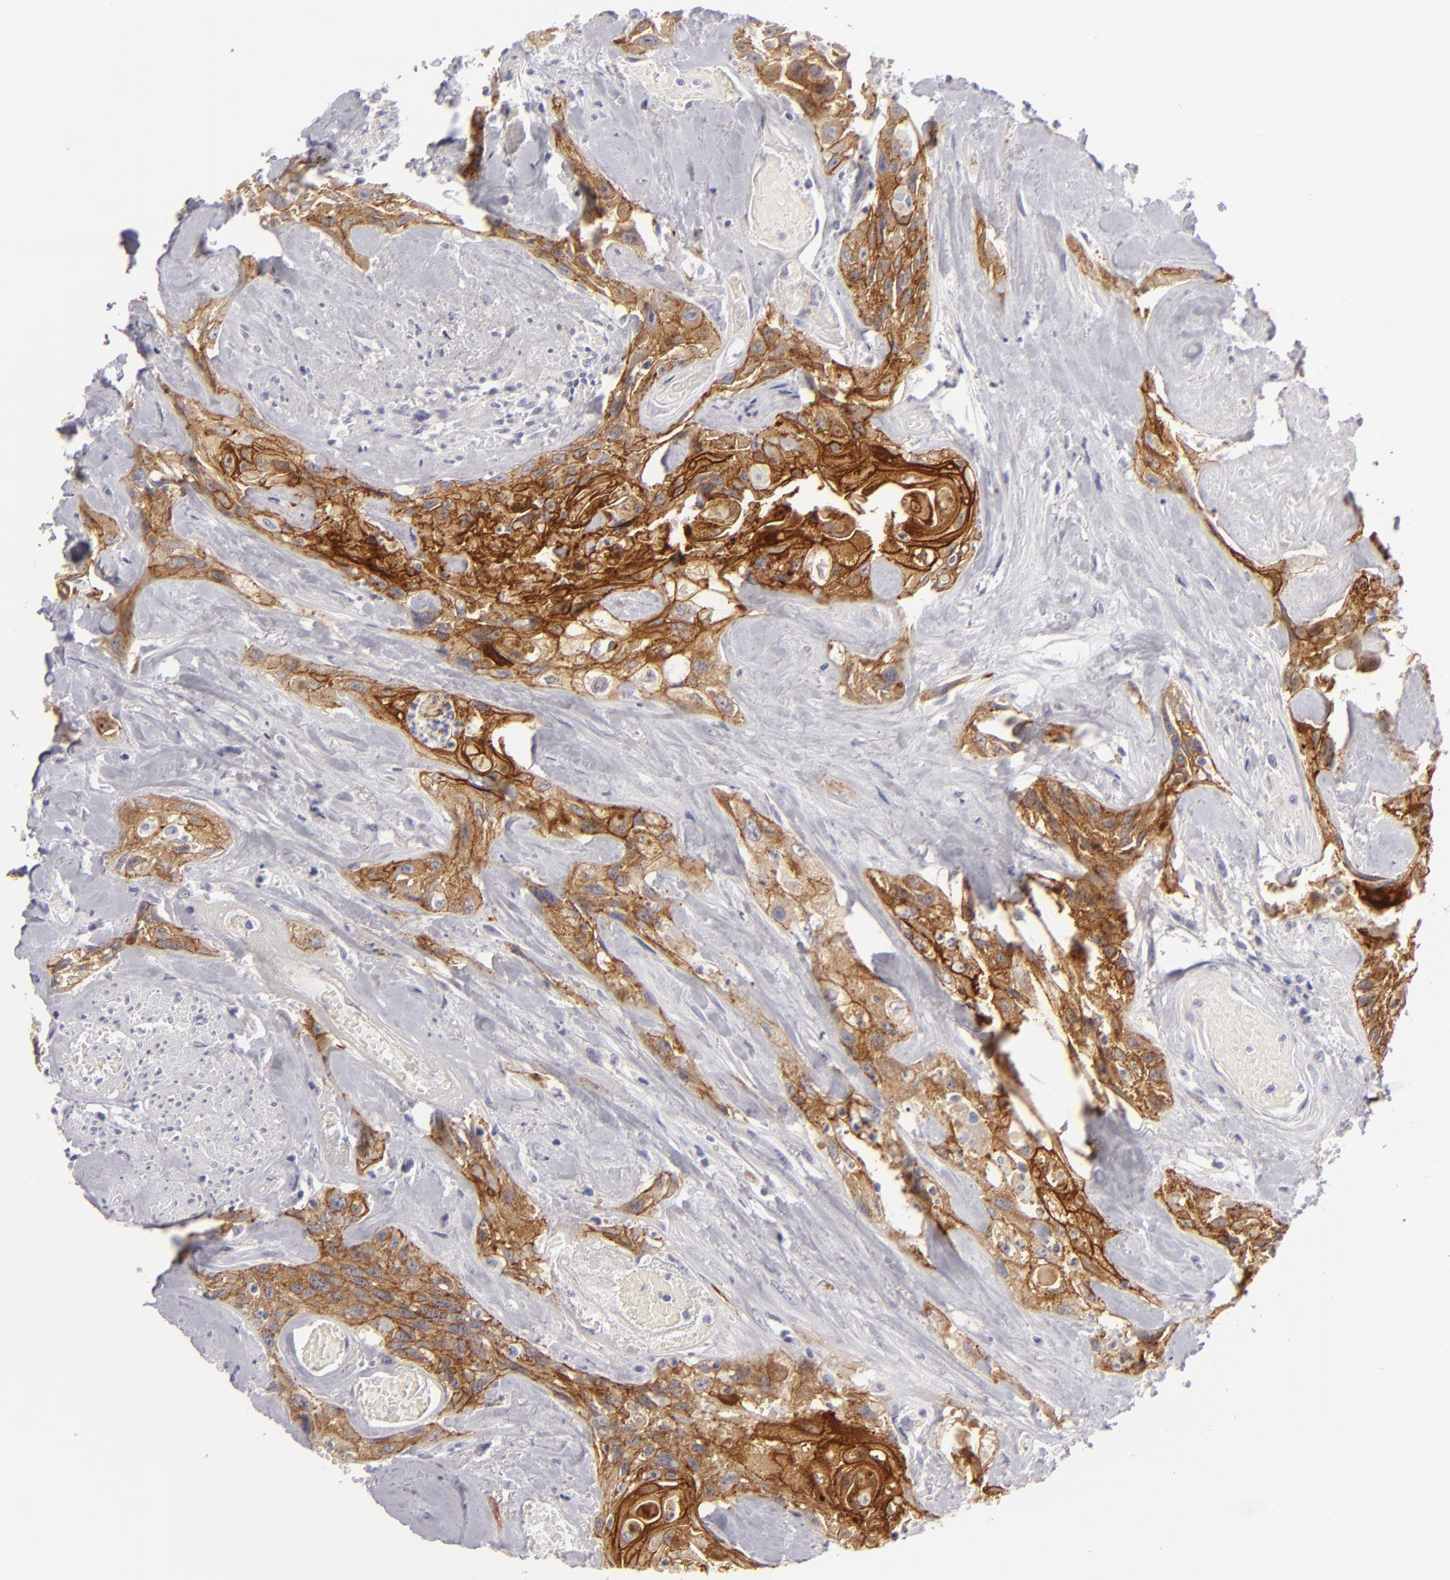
{"staining": {"intensity": "strong", "quantity": ">75%", "location": "cytoplasmic/membranous"}, "tissue": "urothelial cancer", "cell_type": "Tumor cells", "image_type": "cancer", "snomed": [{"axis": "morphology", "description": "Urothelial carcinoma, High grade"}, {"axis": "topography", "description": "Urinary bladder"}], "caption": "Strong cytoplasmic/membranous protein staining is present in about >75% of tumor cells in urothelial cancer. (Brightfield microscopy of DAB IHC at high magnification).", "gene": "JUP", "patient": {"sex": "female", "age": 84}}